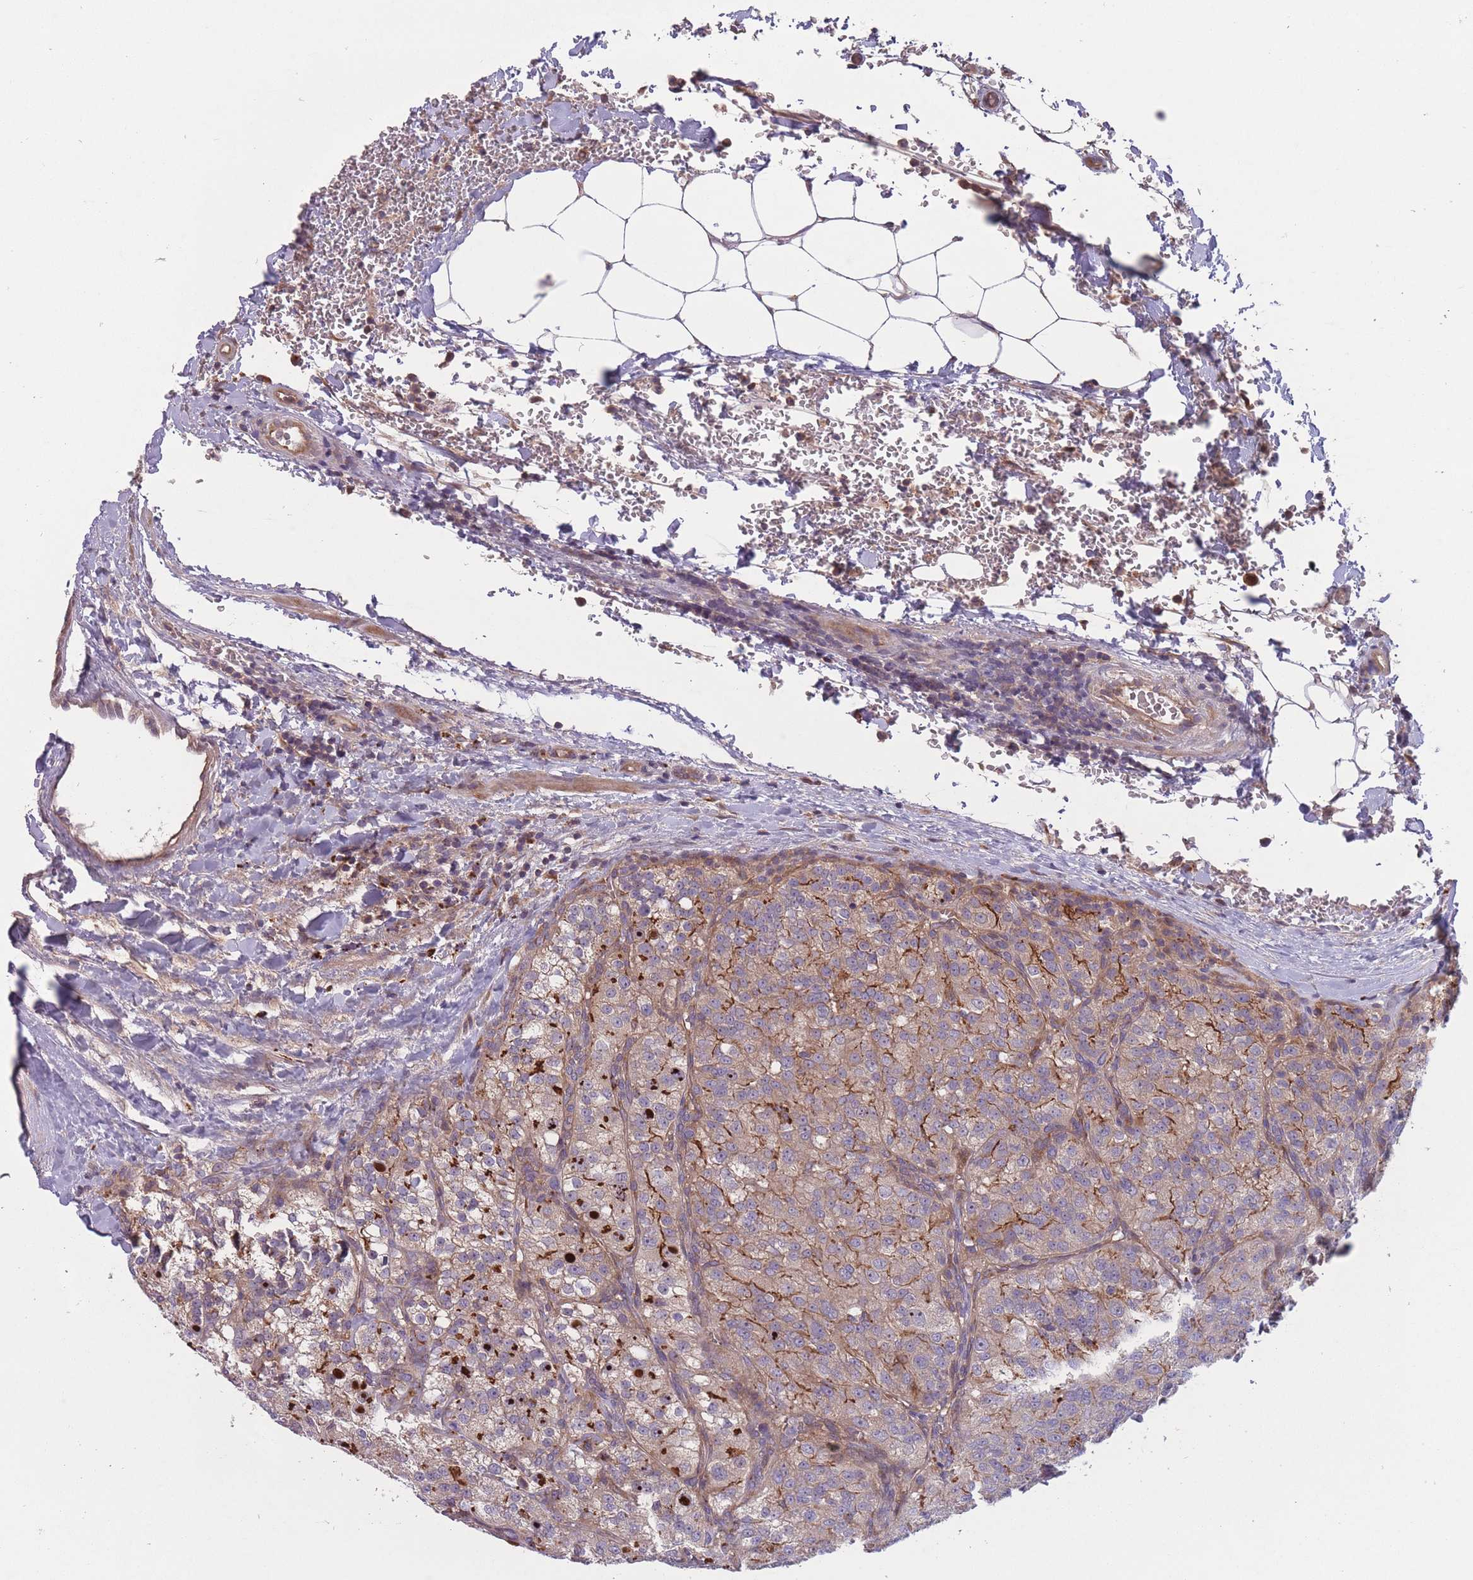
{"staining": {"intensity": "weak", "quantity": "25%-75%", "location": "cytoplasmic/membranous"}, "tissue": "renal cancer", "cell_type": "Tumor cells", "image_type": "cancer", "snomed": [{"axis": "morphology", "description": "Adenocarcinoma, NOS"}, {"axis": "topography", "description": "Kidney"}], "caption": "A brown stain highlights weak cytoplasmic/membranous positivity of a protein in human adenocarcinoma (renal) tumor cells.", "gene": "ITPKC", "patient": {"sex": "female", "age": 63}}